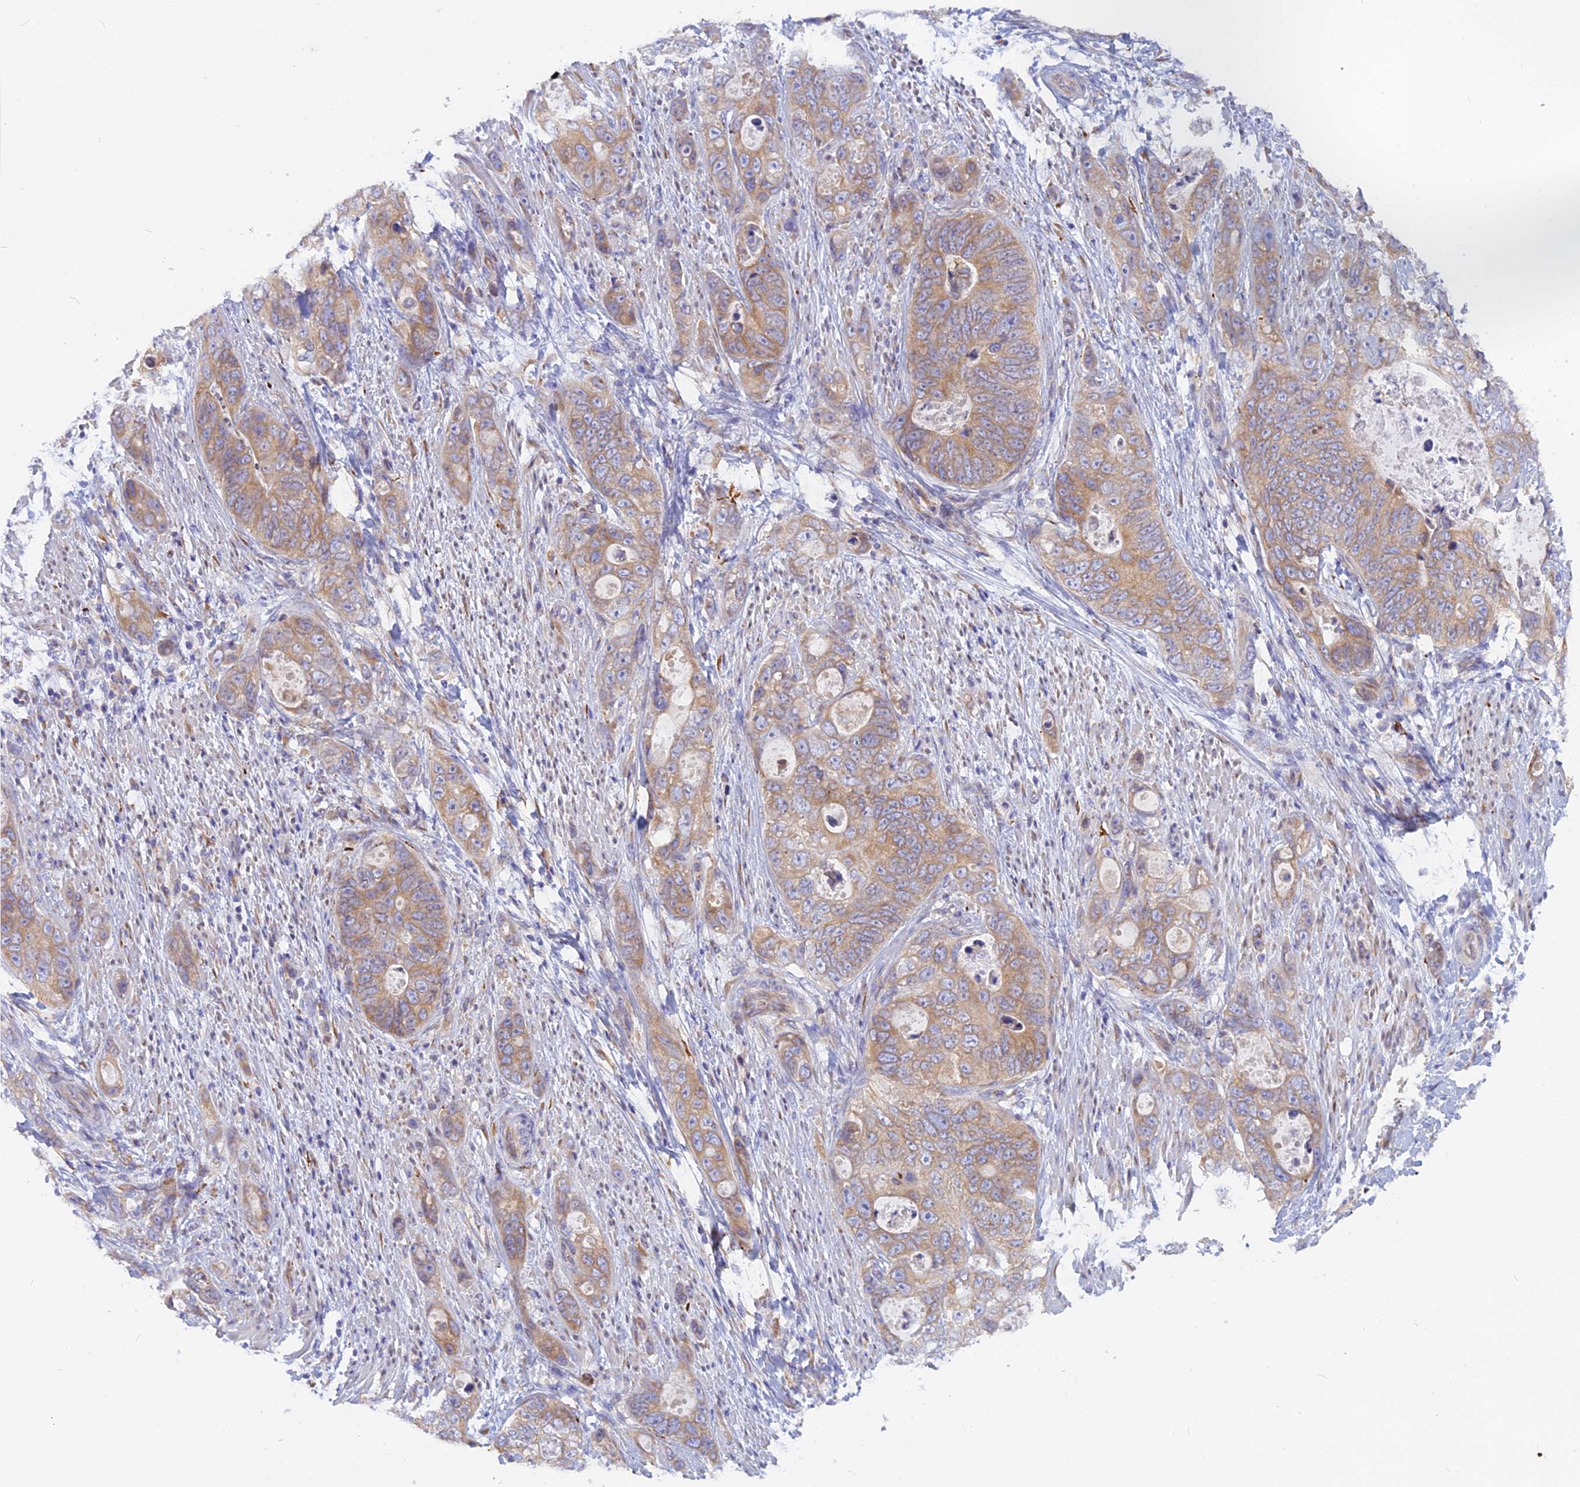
{"staining": {"intensity": "weak", "quantity": ">75%", "location": "cytoplasmic/membranous"}, "tissue": "stomach cancer", "cell_type": "Tumor cells", "image_type": "cancer", "snomed": [{"axis": "morphology", "description": "Adenocarcinoma, NOS"}, {"axis": "topography", "description": "Stomach"}], "caption": "About >75% of tumor cells in human stomach adenocarcinoma demonstrate weak cytoplasmic/membranous protein positivity as visualized by brown immunohistochemical staining.", "gene": "TLCD1", "patient": {"sex": "female", "age": 89}}